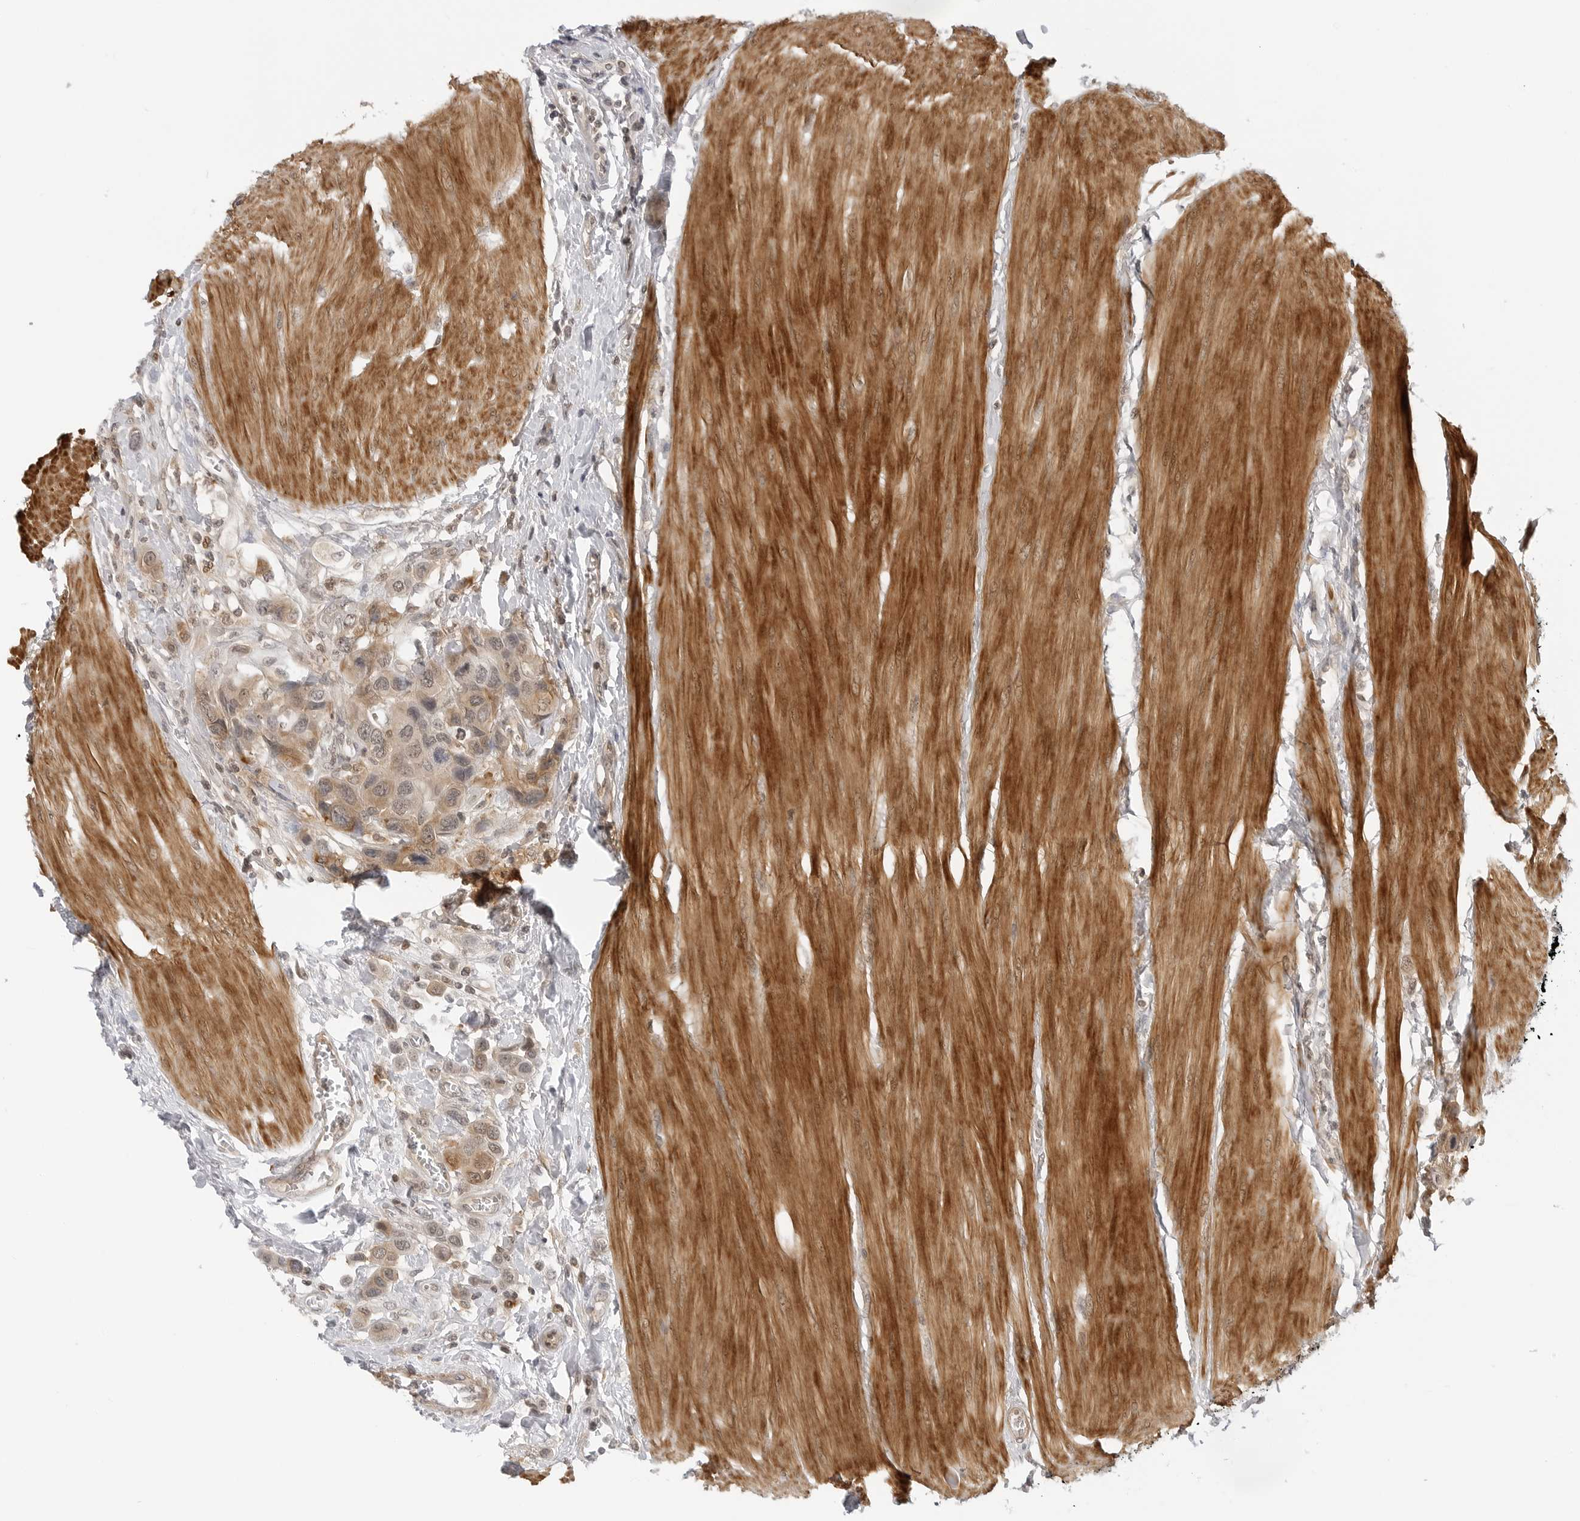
{"staining": {"intensity": "weak", "quantity": ">75%", "location": "cytoplasmic/membranous,nuclear"}, "tissue": "urothelial cancer", "cell_type": "Tumor cells", "image_type": "cancer", "snomed": [{"axis": "morphology", "description": "Urothelial carcinoma, High grade"}, {"axis": "topography", "description": "Urinary bladder"}], "caption": "This micrograph displays IHC staining of high-grade urothelial carcinoma, with low weak cytoplasmic/membranous and nuclear expression in approximately >75% of tumor cells.", "gene": "MAP2K5", "patient": {"sex": "male", "age": 50}}